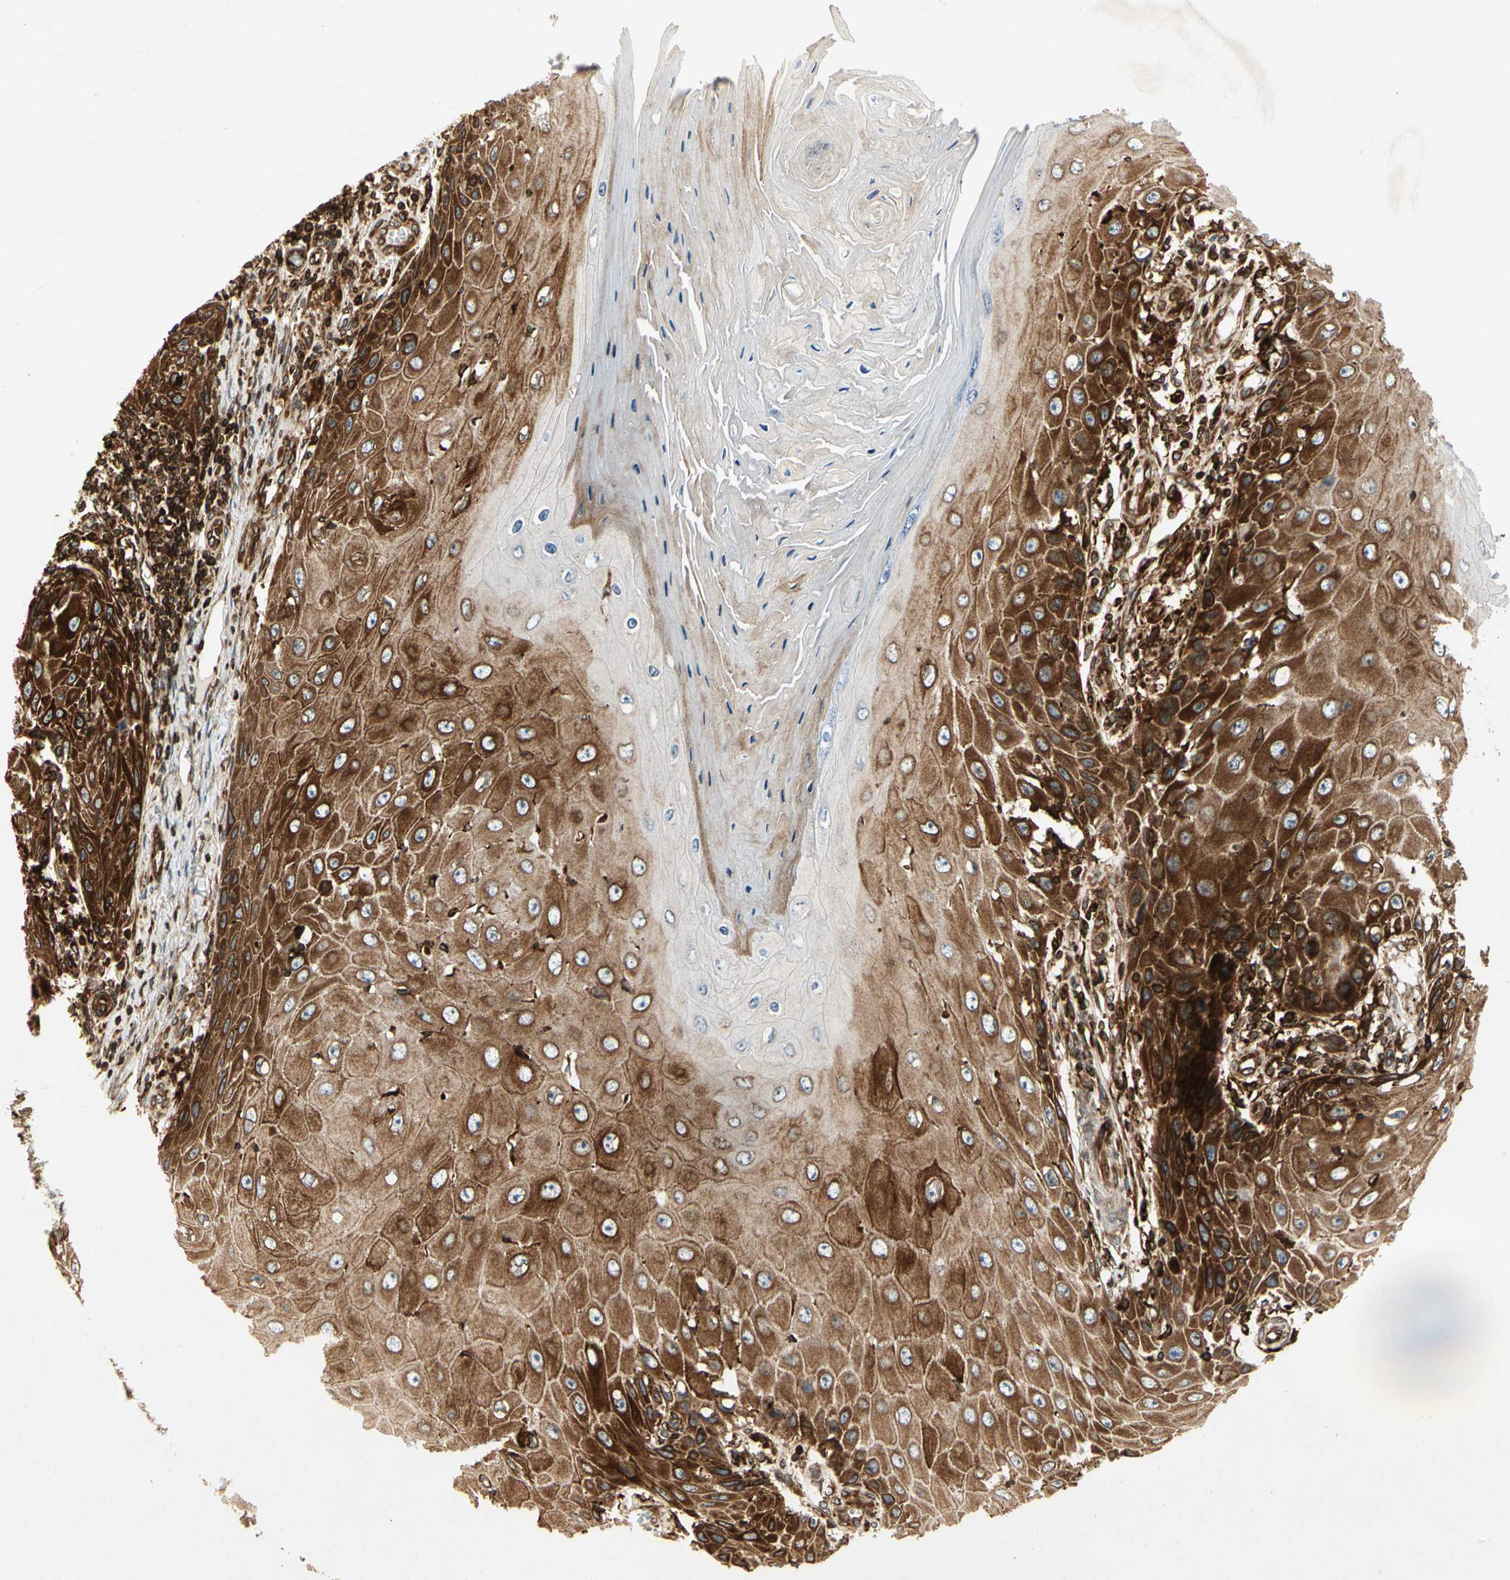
{"staining": {"intensity": "strong", "quantity": ">75%", "location": "cytoplasmic/membranous"}, "tissue": "skin cancer", "cell_type": "Tumor cells", "image_type": "cancer", "snomed": [{"axis": "morphology", "description": "Squamous cell carcinoma, NOS"}, {"axis": "topography", "description": "Skin"}], "caption": "Immunohistochemistry (IHC) (DAB) staining of skin squamous cell carcinoma exhibits strong cytoplasmic/membranous protein staining in approximately >75% of tumor cells.", "gene": "TAPBP", "patient": {"sex": "female", "age": 73}}